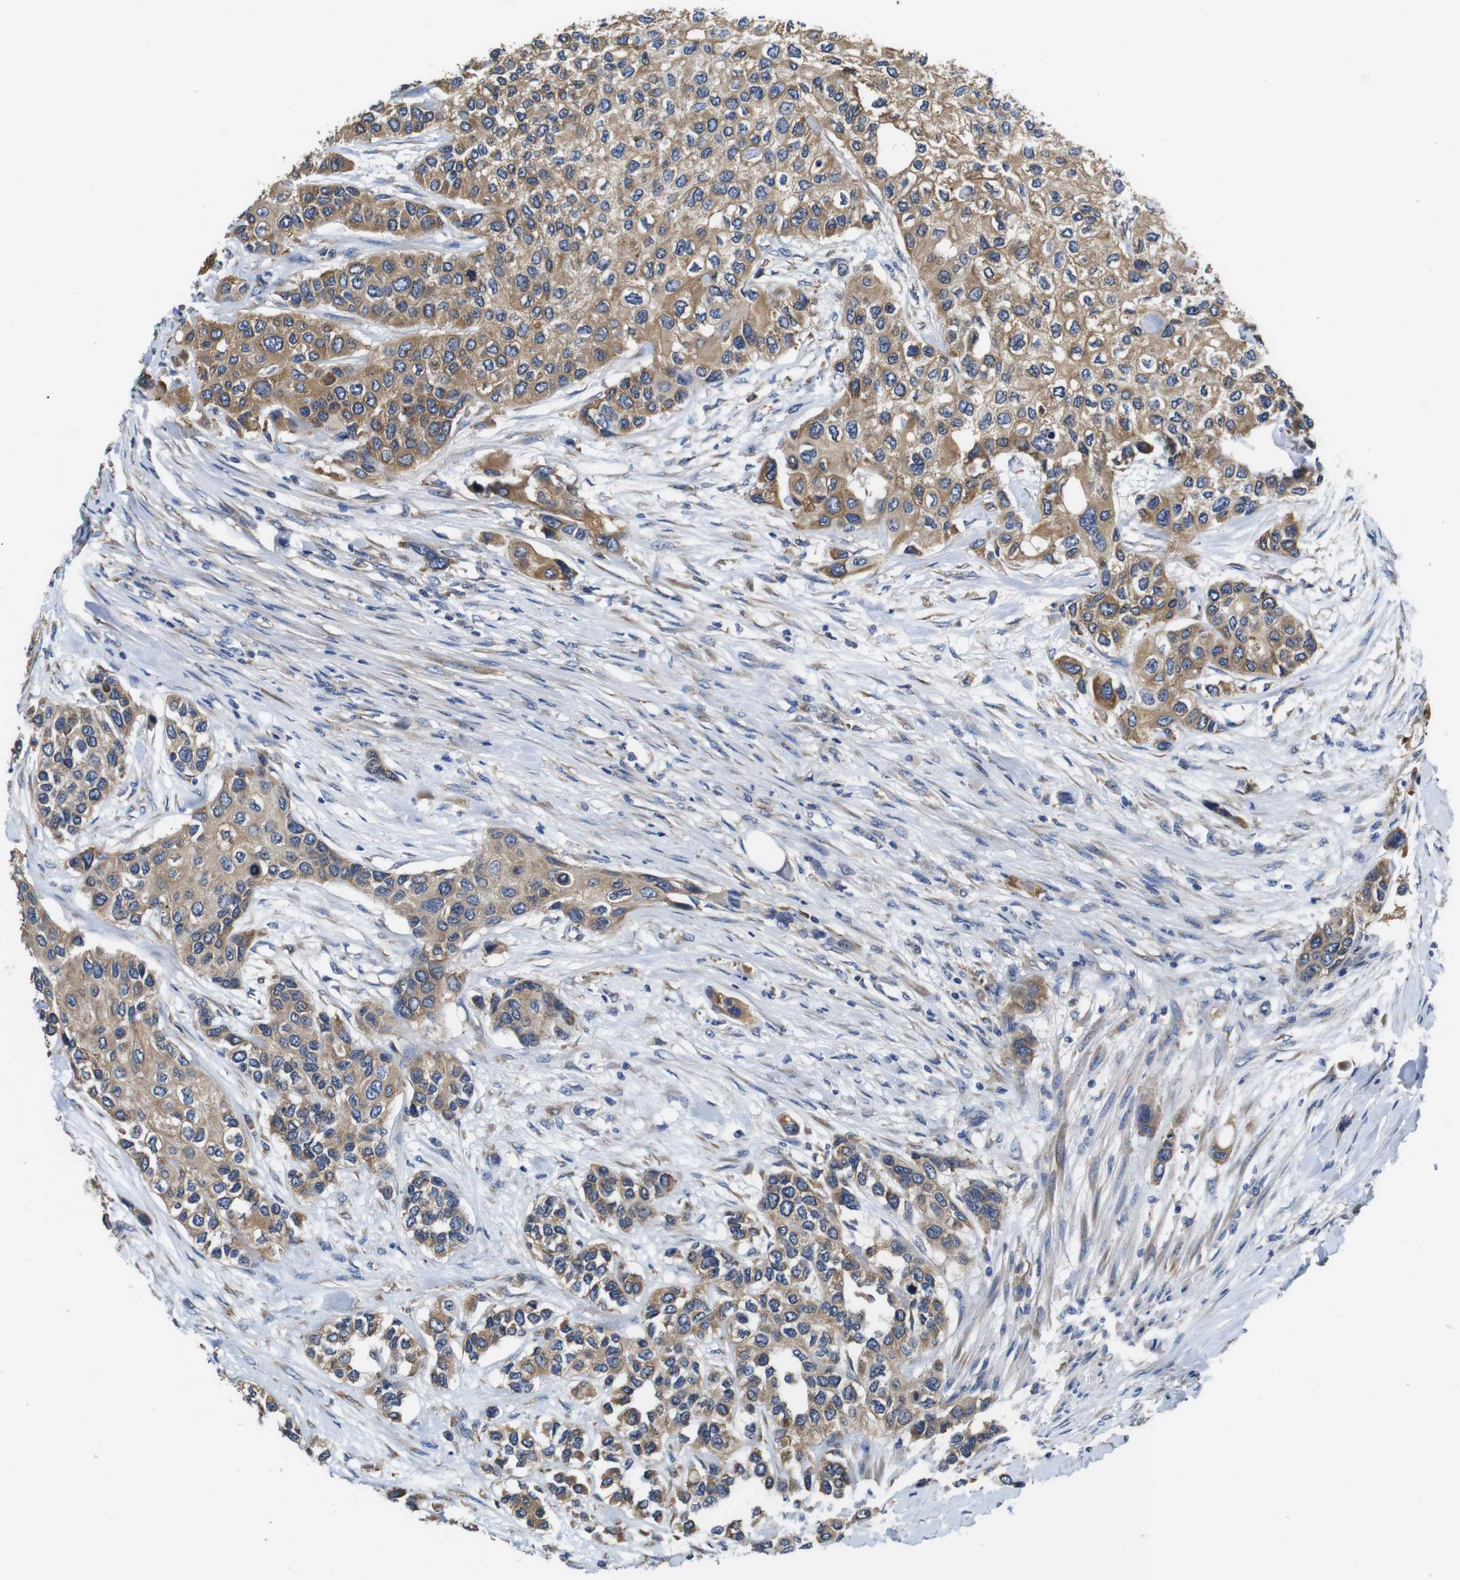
{"staining": {"intensity": "moderate", "quantity": ">75%", "location": "cytoplasmic/membranous"}, "tissue": "urothelial cancer", "cell_type": "Tumor cells", "image_type": "cancer", "snomed": [{"axis": "morphology", "description": "Urothelial carcinoma, High grade"}, {"axis": "topography", "description": "Urinary bladder"}], "caption": "DAB immunohistochemical staining of high-grade urothelial carcinoma reveals moderate cytoplasmic/membranous protein staining in approximately >75% of tumor cells.", "gene": "MARCHF7", "patient": {"sex": "female", "age": 56}}